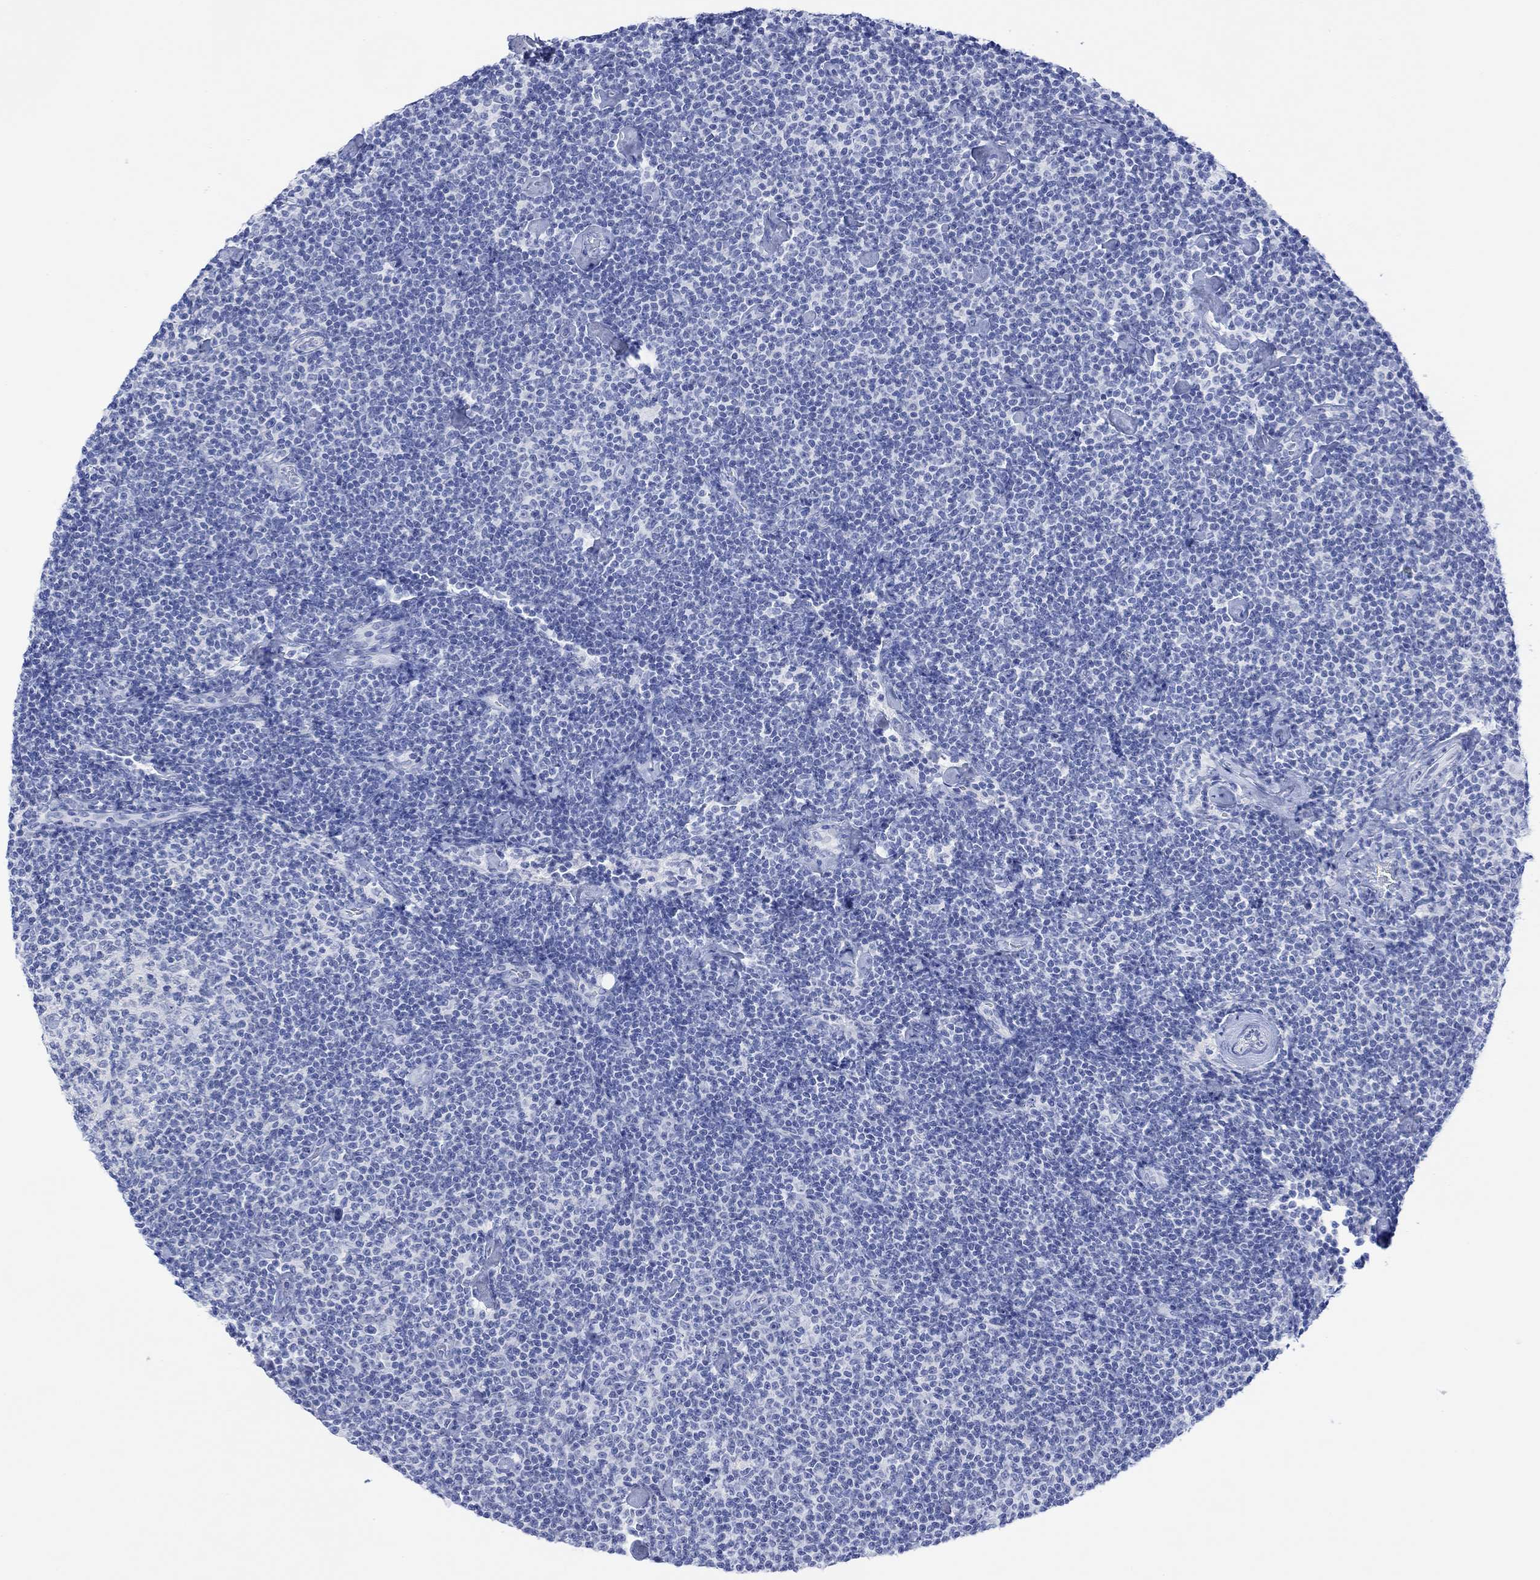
{"staining": {"intensity": "negative", "quantity": "none", "location": "none"}, "tissue": "lymphoma", "cell_type": "Tumor cells", "image_type": "cancer", "snomed": [{"axis": "morphology", "description": "Malignant lymphoma, non-Hodgkin's type, Low grade"}, {"axis": "topography", "description": "Lymph node"}], "caption": "A high-resolution photomicrograph shows immunohistochemistry (IHC) staining of lymphoma, which reveals no significant expression in tumor cells.", "gene": "CALCA", "patient": {"sex": "male", "age": 81}}